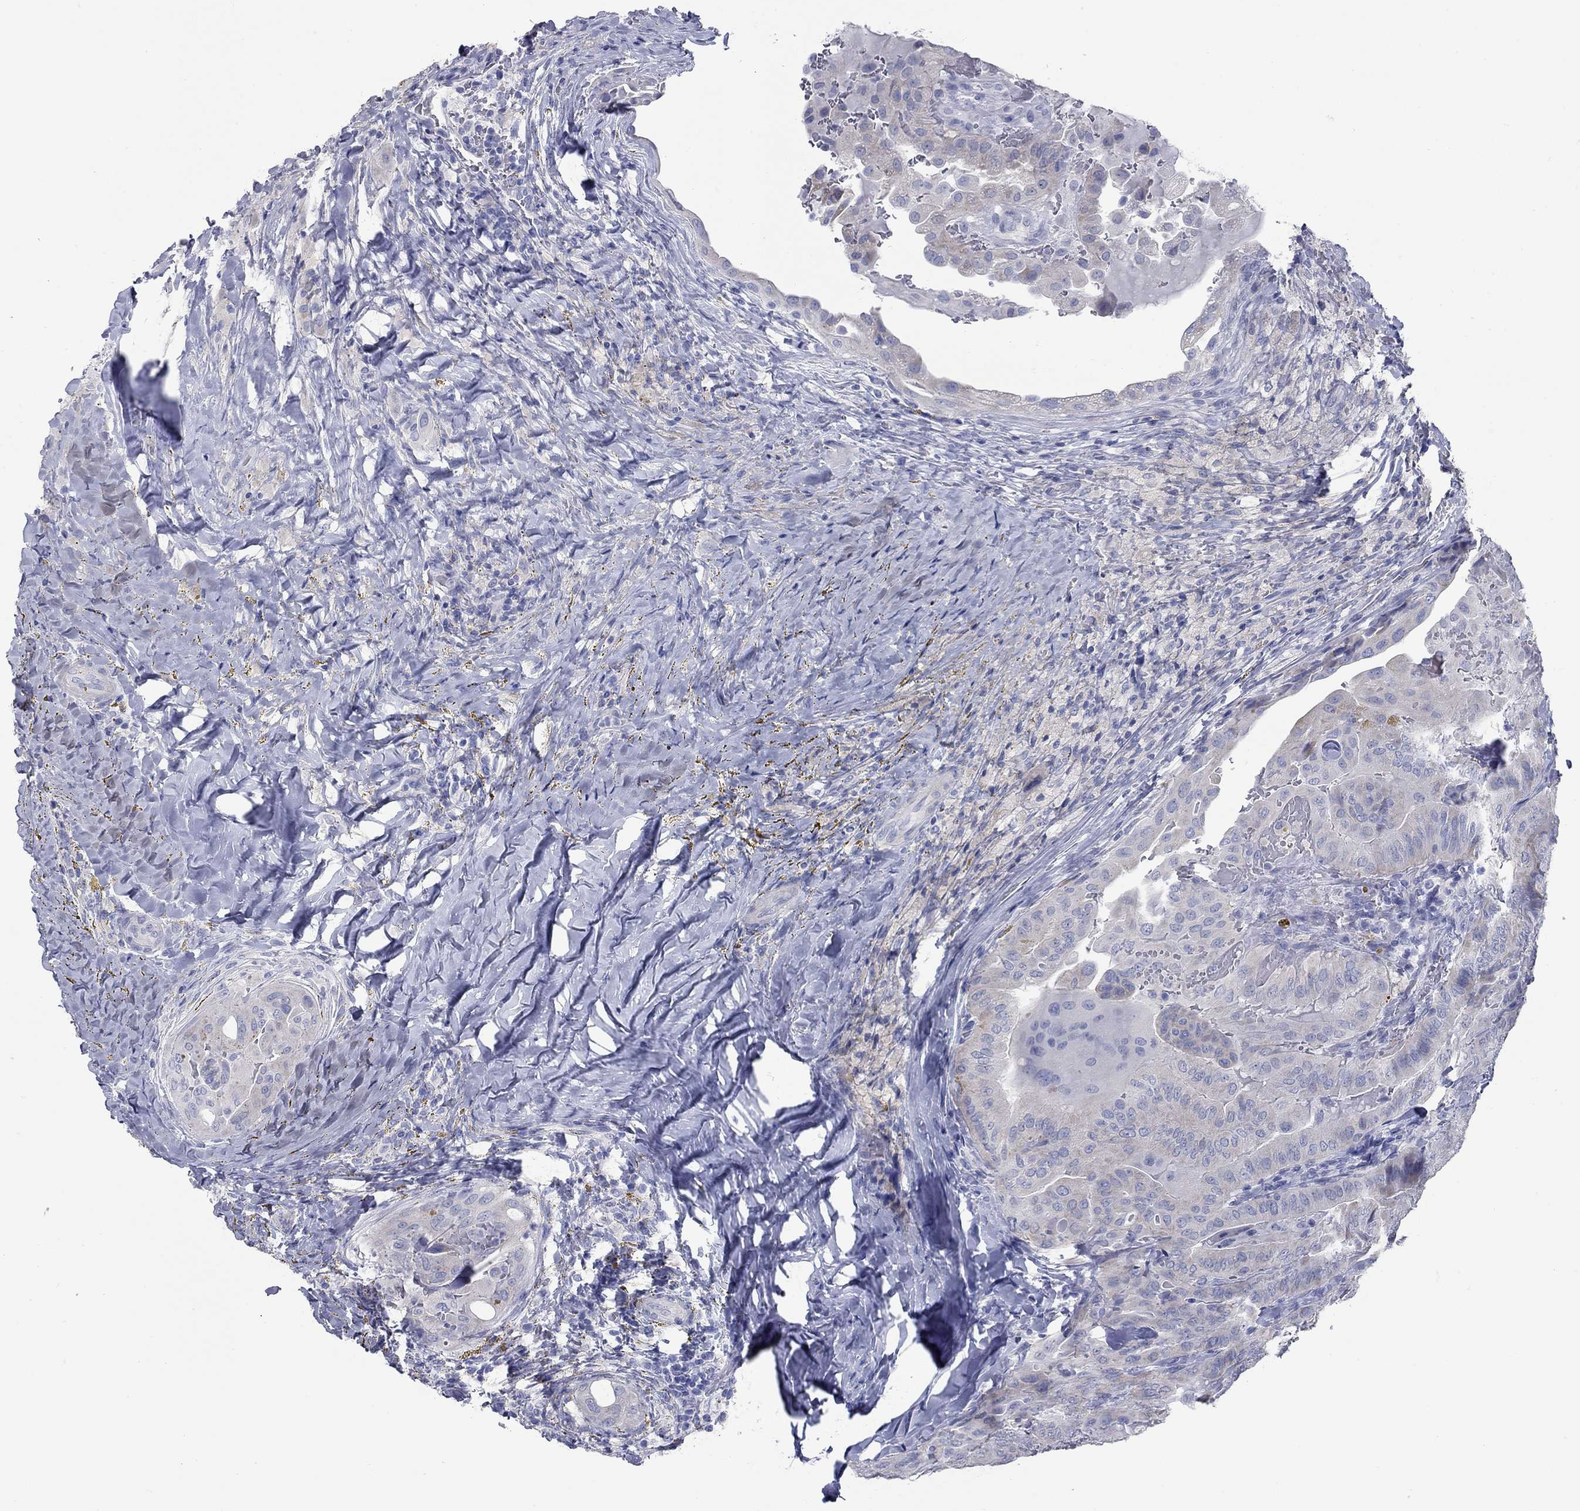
{"staining": {"intensity": "negative", "quantity": "none", "location": "none"}, "tissue": "thyroid cancer", "cell_type": "Tumor cells", "image_type": "cancer", "snomed": [{"axis": "morphology", "description": "Papillary adenocarcinoma, NOS"}, {"axis": "topography", "description": "Thyroid gland"}], "caption": "Immunohistochemistry image of human papillary adenocarcinoma (thyroid) stained for a protein (brown), which displays no staining in tumor cells. Brightfield microscopy of immunohistochemistry stained with DAB (3,3'-diaminobenzidine) (brown) and hematoxylin (blue), captured at high magnification.", "gene": "KIRREL2", "patient": {"sex": "female", "age": 68}}